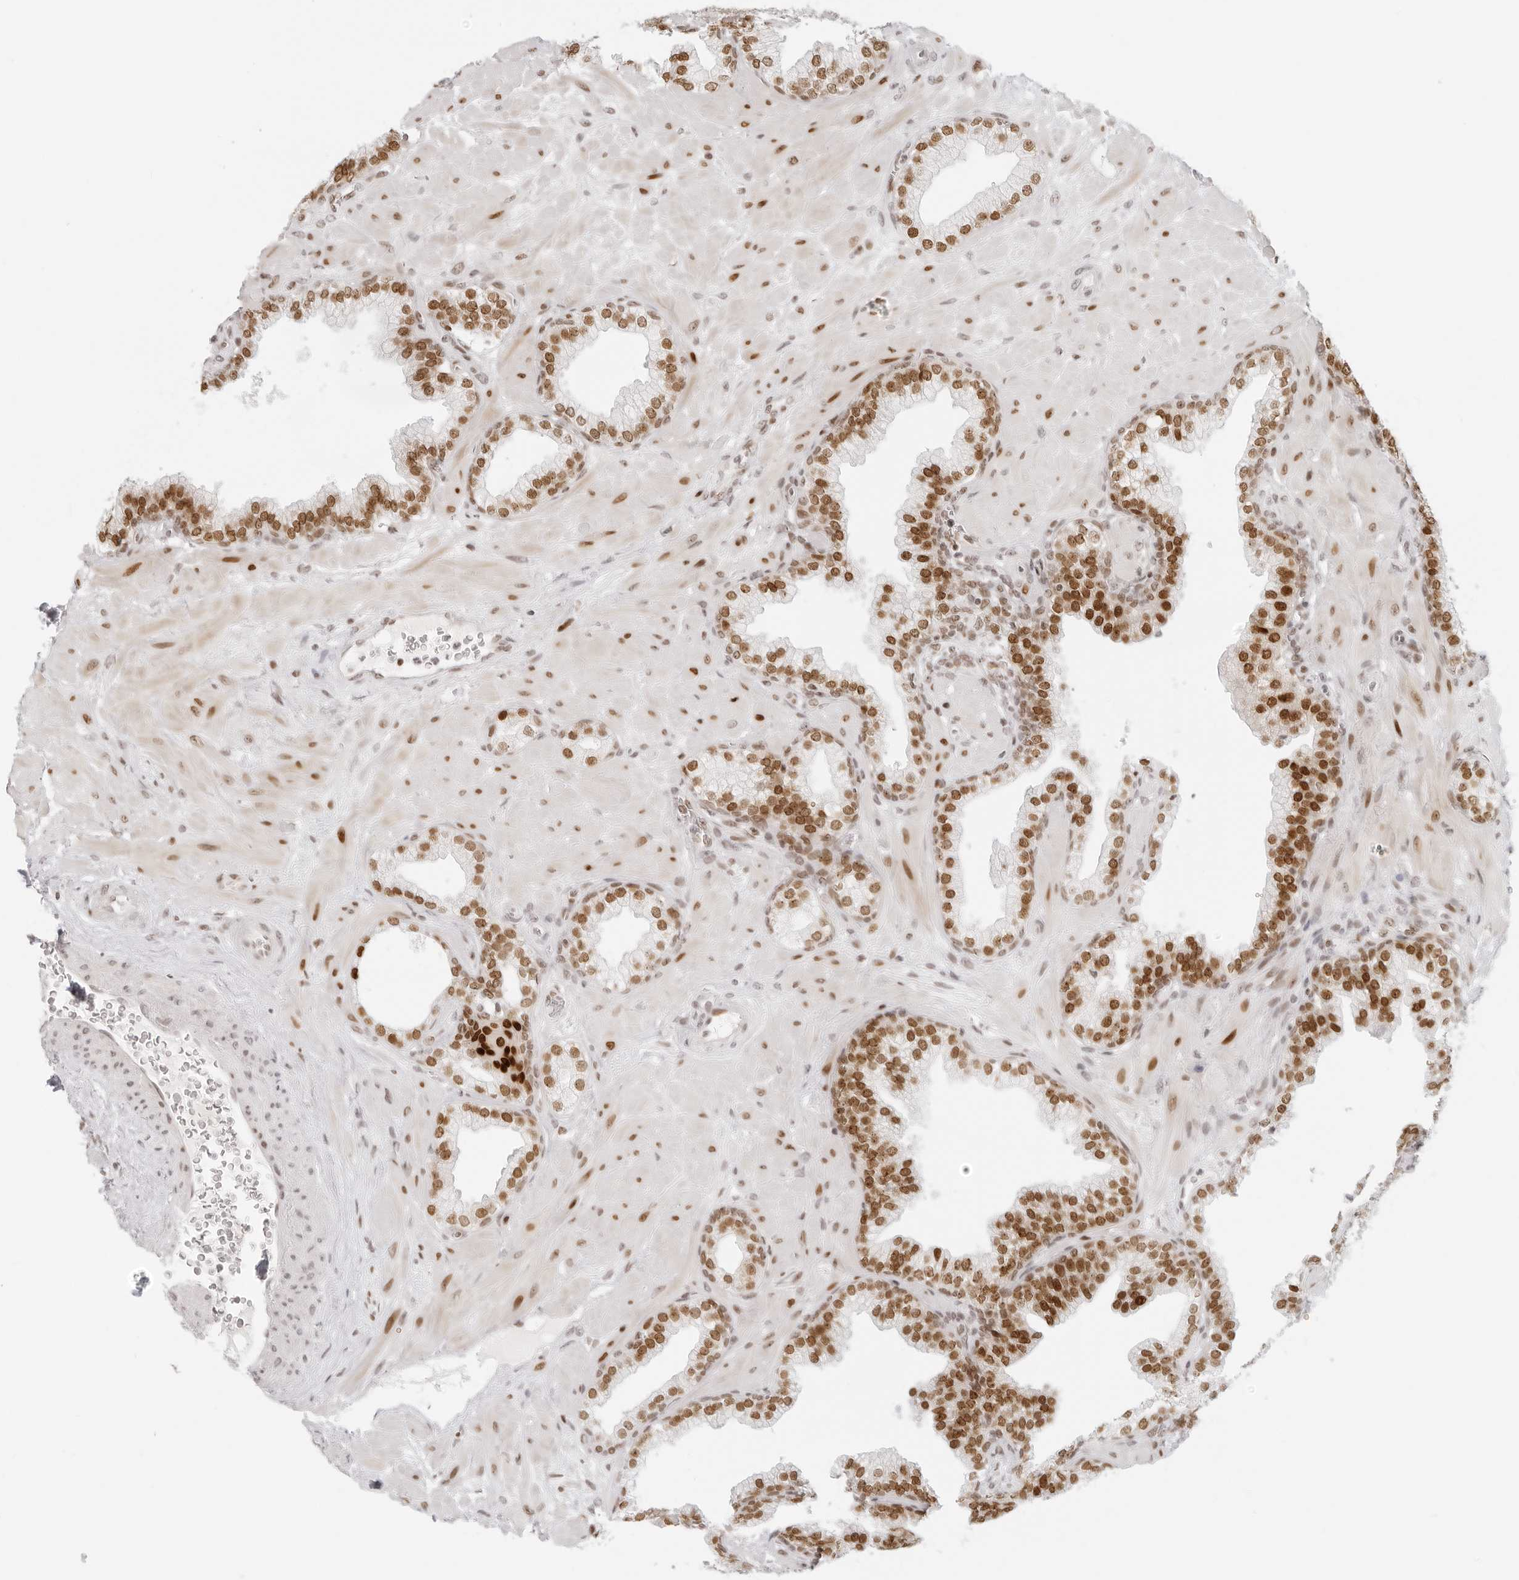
{"staining": {"intensity": "moderate", "quantity": ">75%", "location": "nuclear"}, "tissue": "prostate", "cell_type": "Glandular cells", "image_type": "normal", "snomed": [{"axis": "morphology", "description": "Normal tissue, NOS"}, {"axis": "morphology", "description": "Urothelial carcinoma, Low grade"}, {"axis": "topography", "description": "Urinary bladder"}, {"axis": "topography", "description": "Prostate"}], "caption": "A brown stain highlights moderate nuclear expression of a protein in glandular cells of normal prostate.", "gene": "RCC1", "patient": {"sex": "male", "age": 60}}